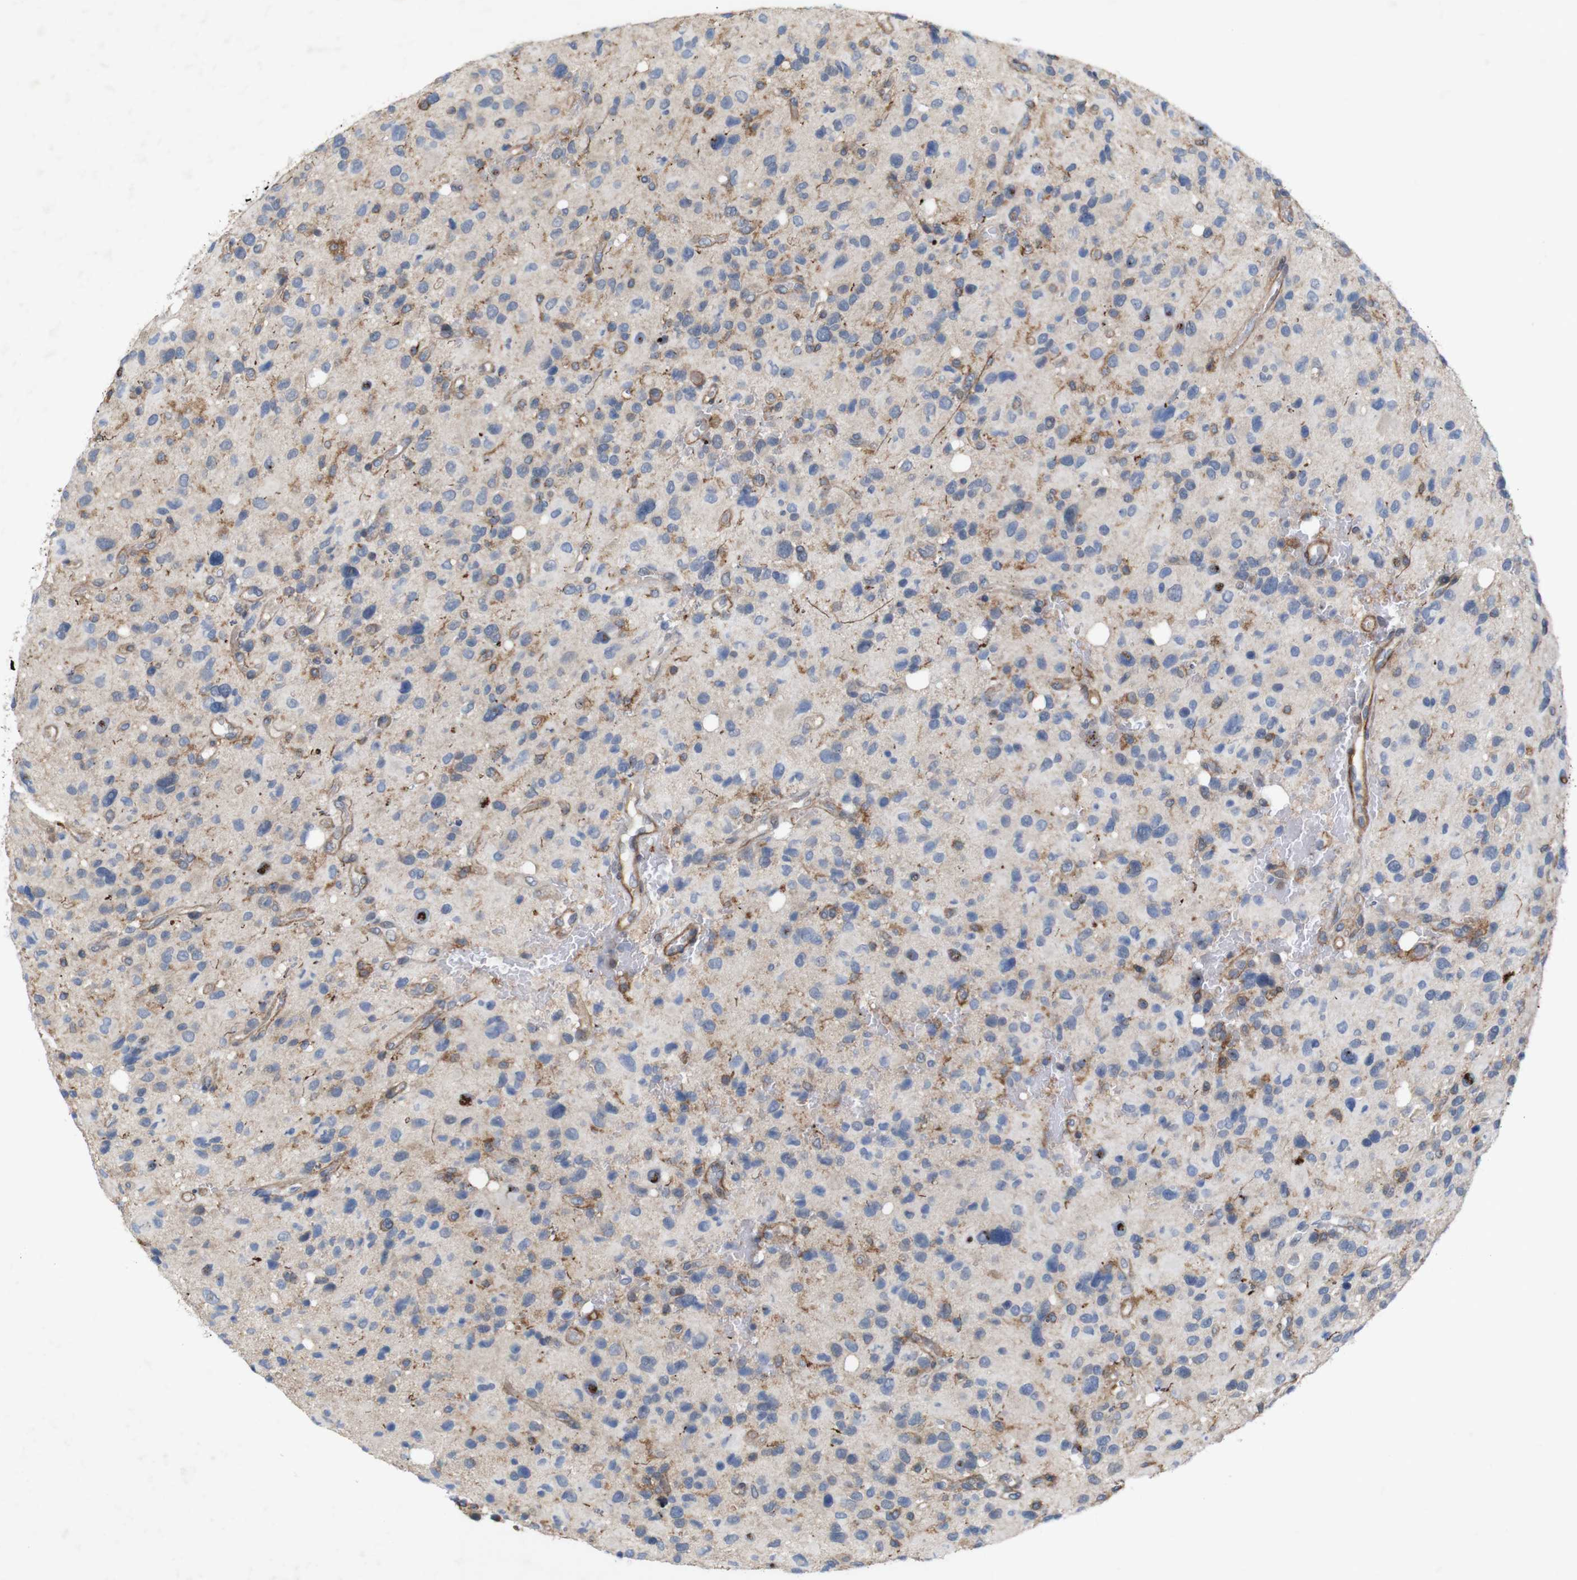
{"staining": {"intensity": "weak", "quantity": "25%-75%", "location": "cytoplasmic/membranous"}, "tissue": "glioma", "cell_type": "Tumor cells", "image_type": "cancer", "snomed": [{"axis": "morphology", "description": "Glioma, malignant, High grade"}, {"axis": "topography", "description": "Brain"}], "caption": "IHC of malignant high-grade glioma reveals low levels of weak cytoplasmic/membranous staining in about 25%-75% of tumor cells. Using DAB (brown) and hematoxylin (blue) stains, captured at high magnification using brightfield microscopy.", "gene": "SIGLEC8", "patient": {"sex": "male", "age": 48}}